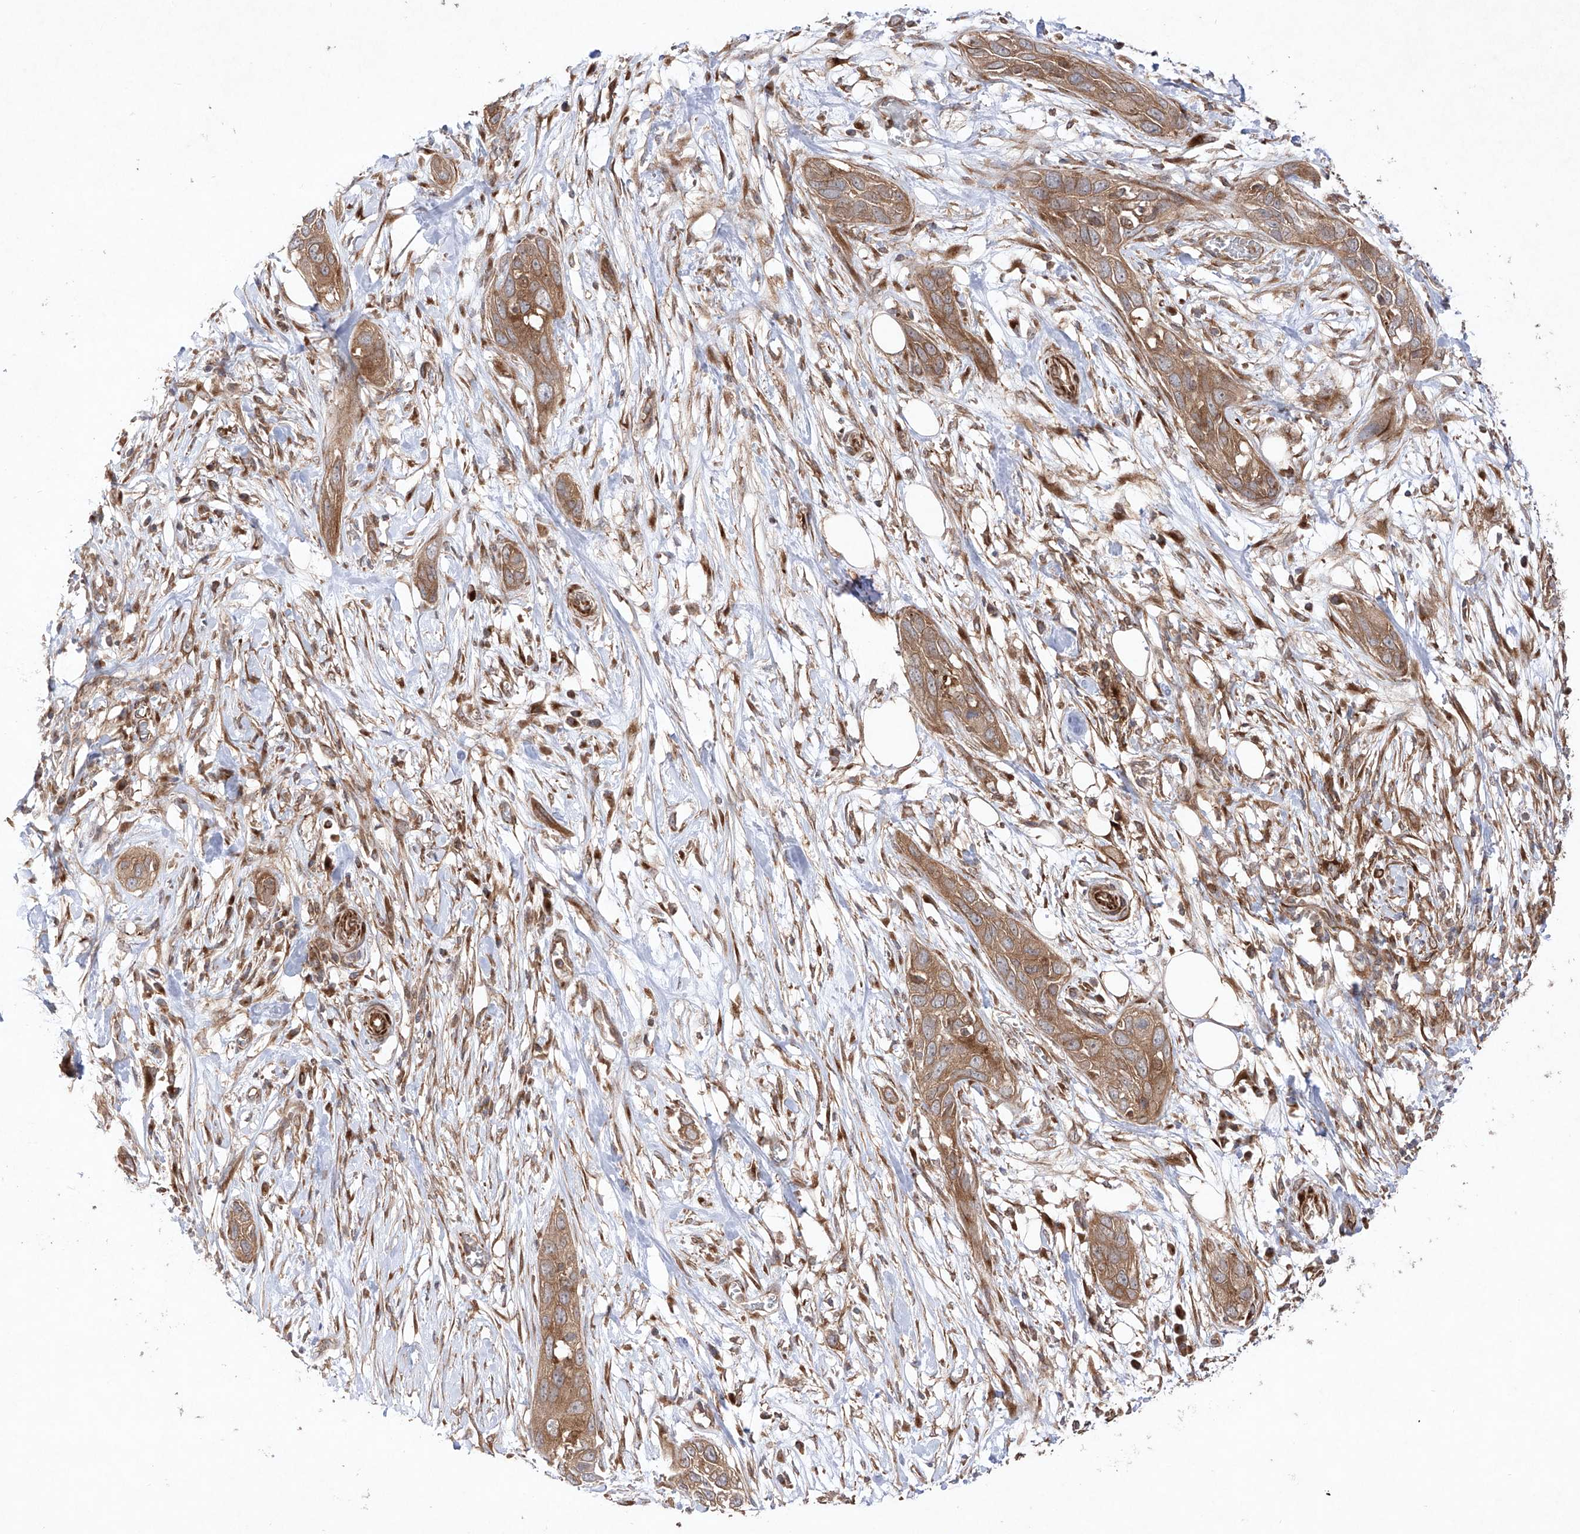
{"staining": {"intensity": "moderate", "quantity": ">75%", "location": "cytoplasmic/membranous"}, "tissue": "pancreatic cancer", "cell_type": "Tumor cells", "image_type": "cancer", "snomed": [{"axis": "morphology", "description": "Adenocarcinoma, NOS"}, {"axis": "topography", "description": "Pancreas"}], "caption": "Tumor cells reveal medium levels of moderate cytoplasmic/membranous staining in approximately >75% of cells in human adenocarcinoma (pancreatic). The protein of interest is stained brown, and the nuclei are stained in blue (DAB (3,3'-diaminobenzidine) IHC with brightfield microscopy, high magnification).", "gene": "YKT6", "patient": {"sex": "female", "age": 60}}